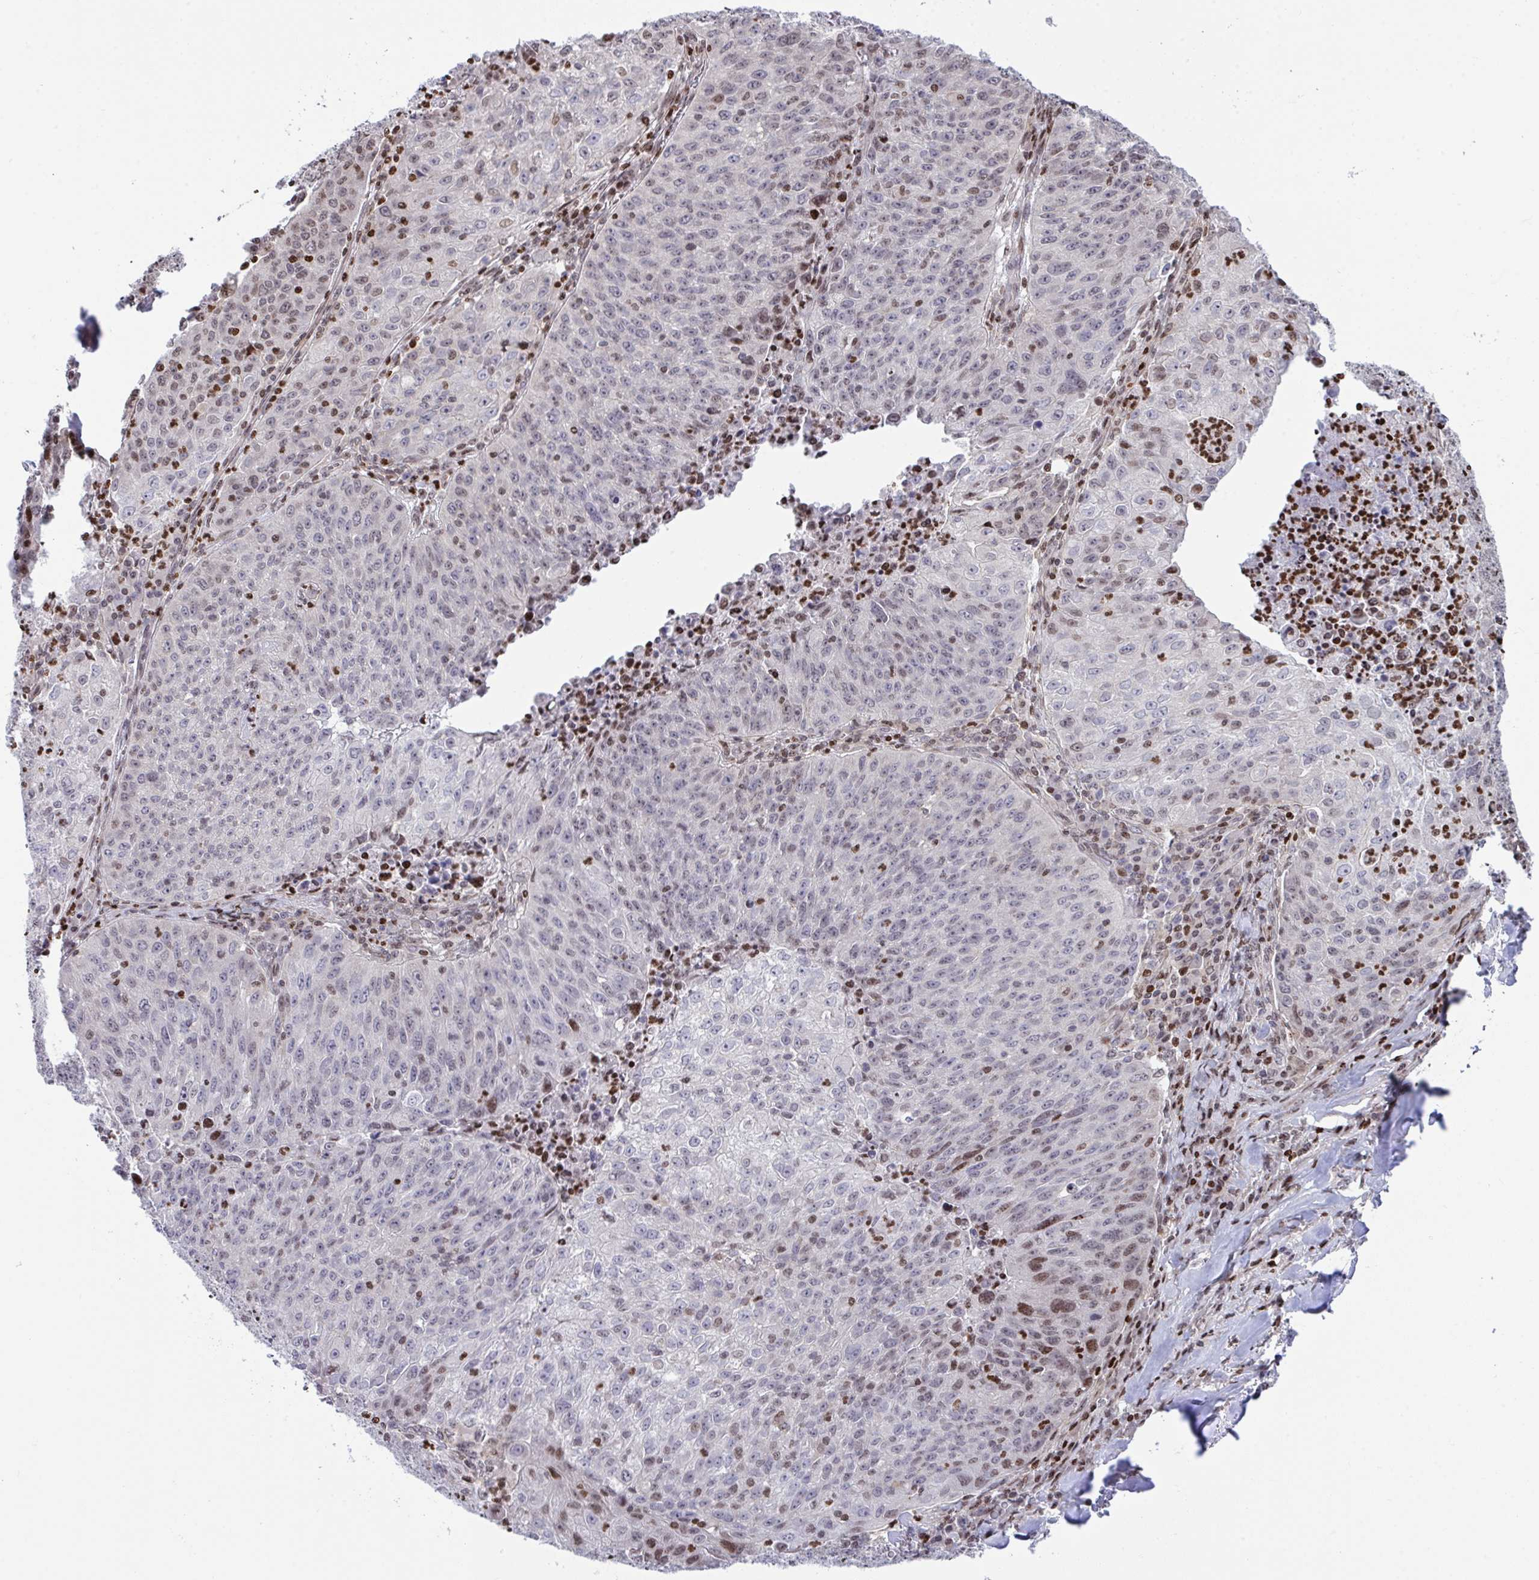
{"staining": {"intensity": "weak", "quantity": "<25%", "location": "nuclear"}, "tissue": "lung cancer", "cell_type": "Tumor cells", "image_type": "cancer", "snomed": [{"axis": "morphology", "description": "Squamous cell carcinoma, NOS"}, {"axis": "morphology", "description": "Squamous cell carcinoma, metastatic, NOS"}, {"axis": "topography", "description": "Bronchus"}, {"axis": "topography", "description": "Lung"}], "caption": "Metastatic squamous cell carcinoma (lung) was stained to show a protein in brown. There is no significant expression in tumor cells.", "gene": "RAPGEF5", "patient": {"sex": "male", "age": 62}}